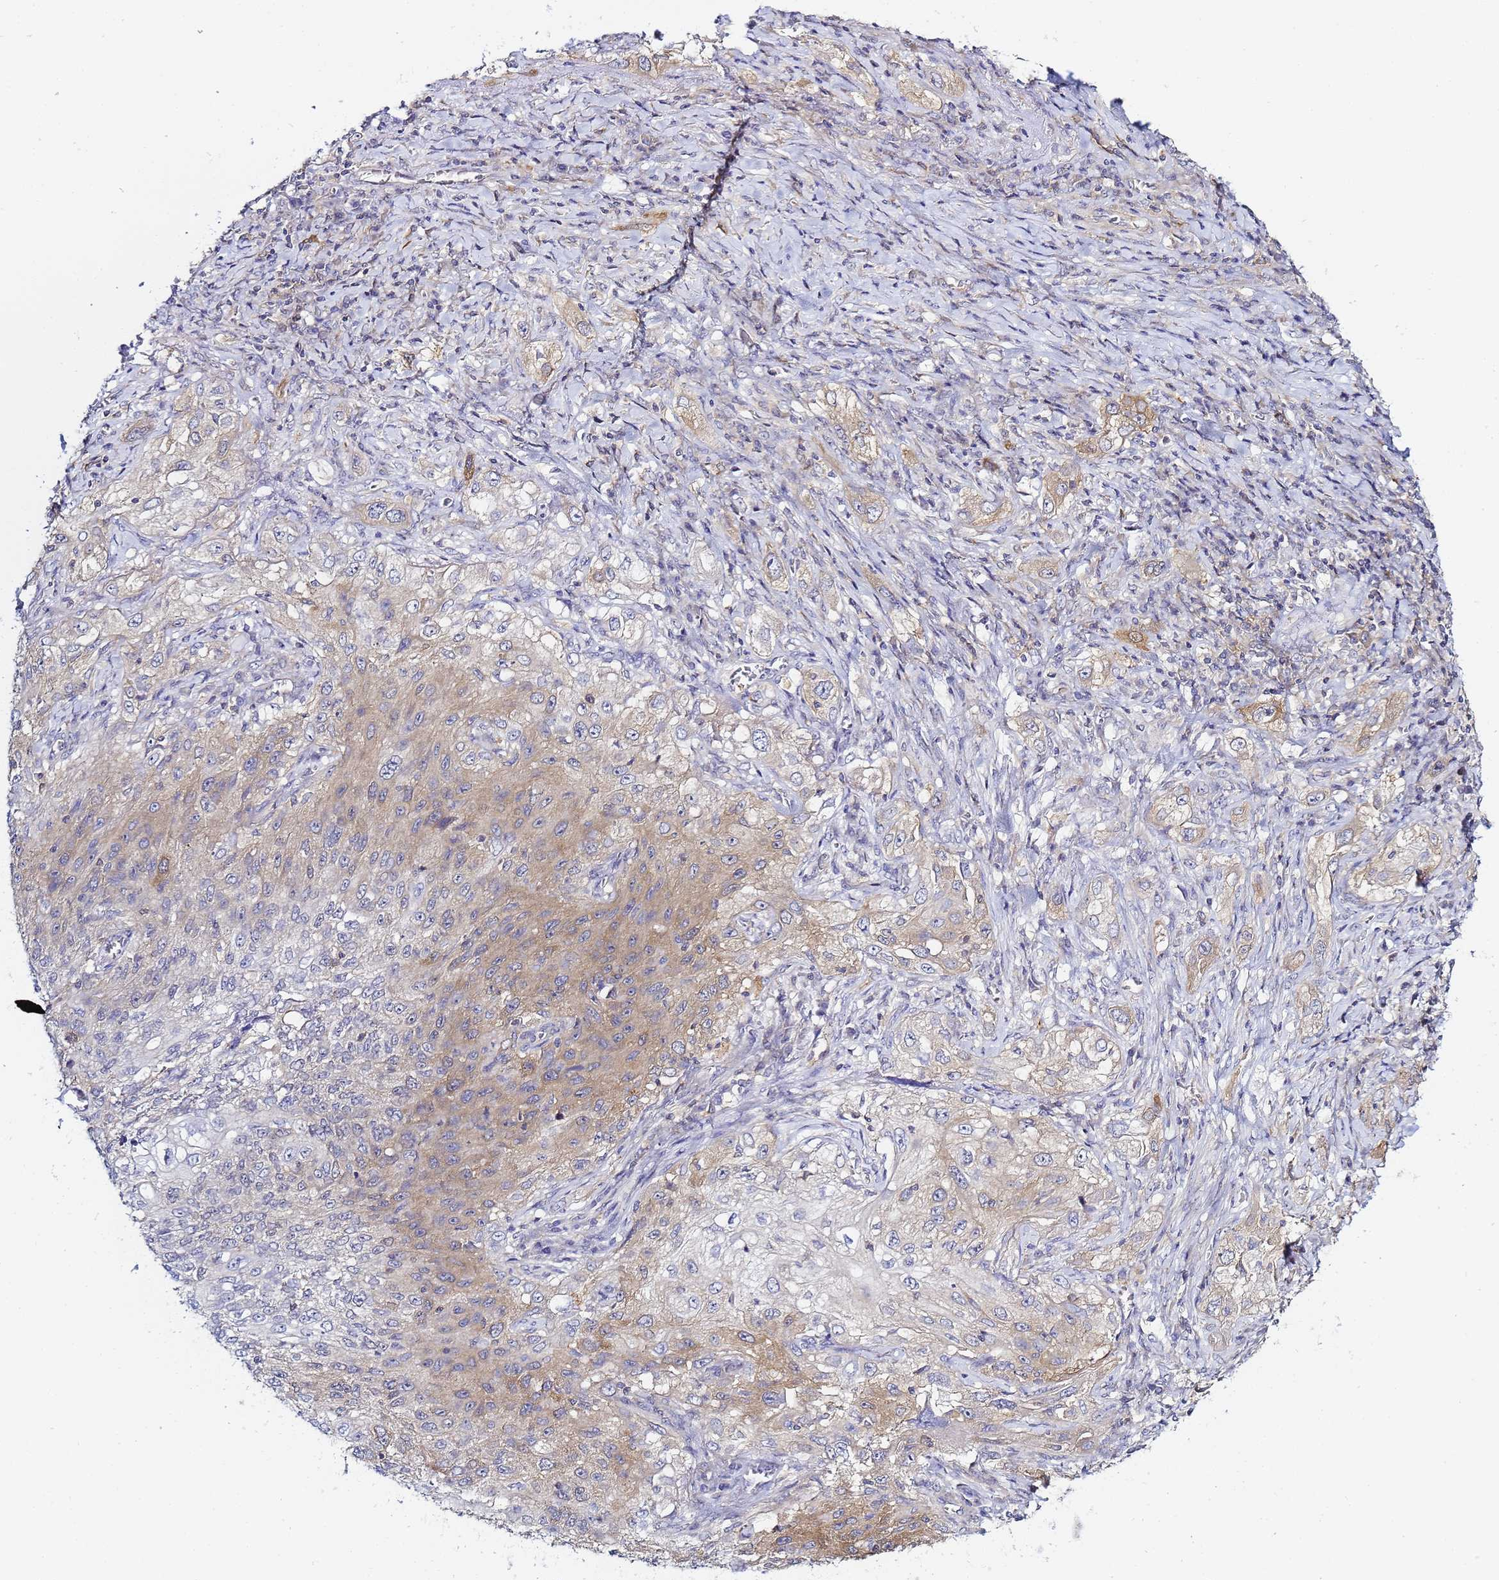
{"staining": {"intensity": "weak", "quantity": "25%-75%", "location": "cytoplasmic/membranous"}, "tissue": "lung cancer", "cell_type": "Tumor cells", "image_type": "cancer", "snomed": [{"axis": "morphology", "description": "Squamous cell carcinoma, NOS"}, {"axis": "topography", "description": "Lung"}], "caption": "DAB immunohistochemical staining of human lung cancer (squamous cell carcinoma) shows weak cytoplasmic/membranous protein positivity in about 25%-75% of tumor cells. (DAB (3,3'-diaminobenzidine) IHC with brightfield microscopy, high magnification).", "gene": "LENG1", "patient": {"sex": "female", "age": 69}}